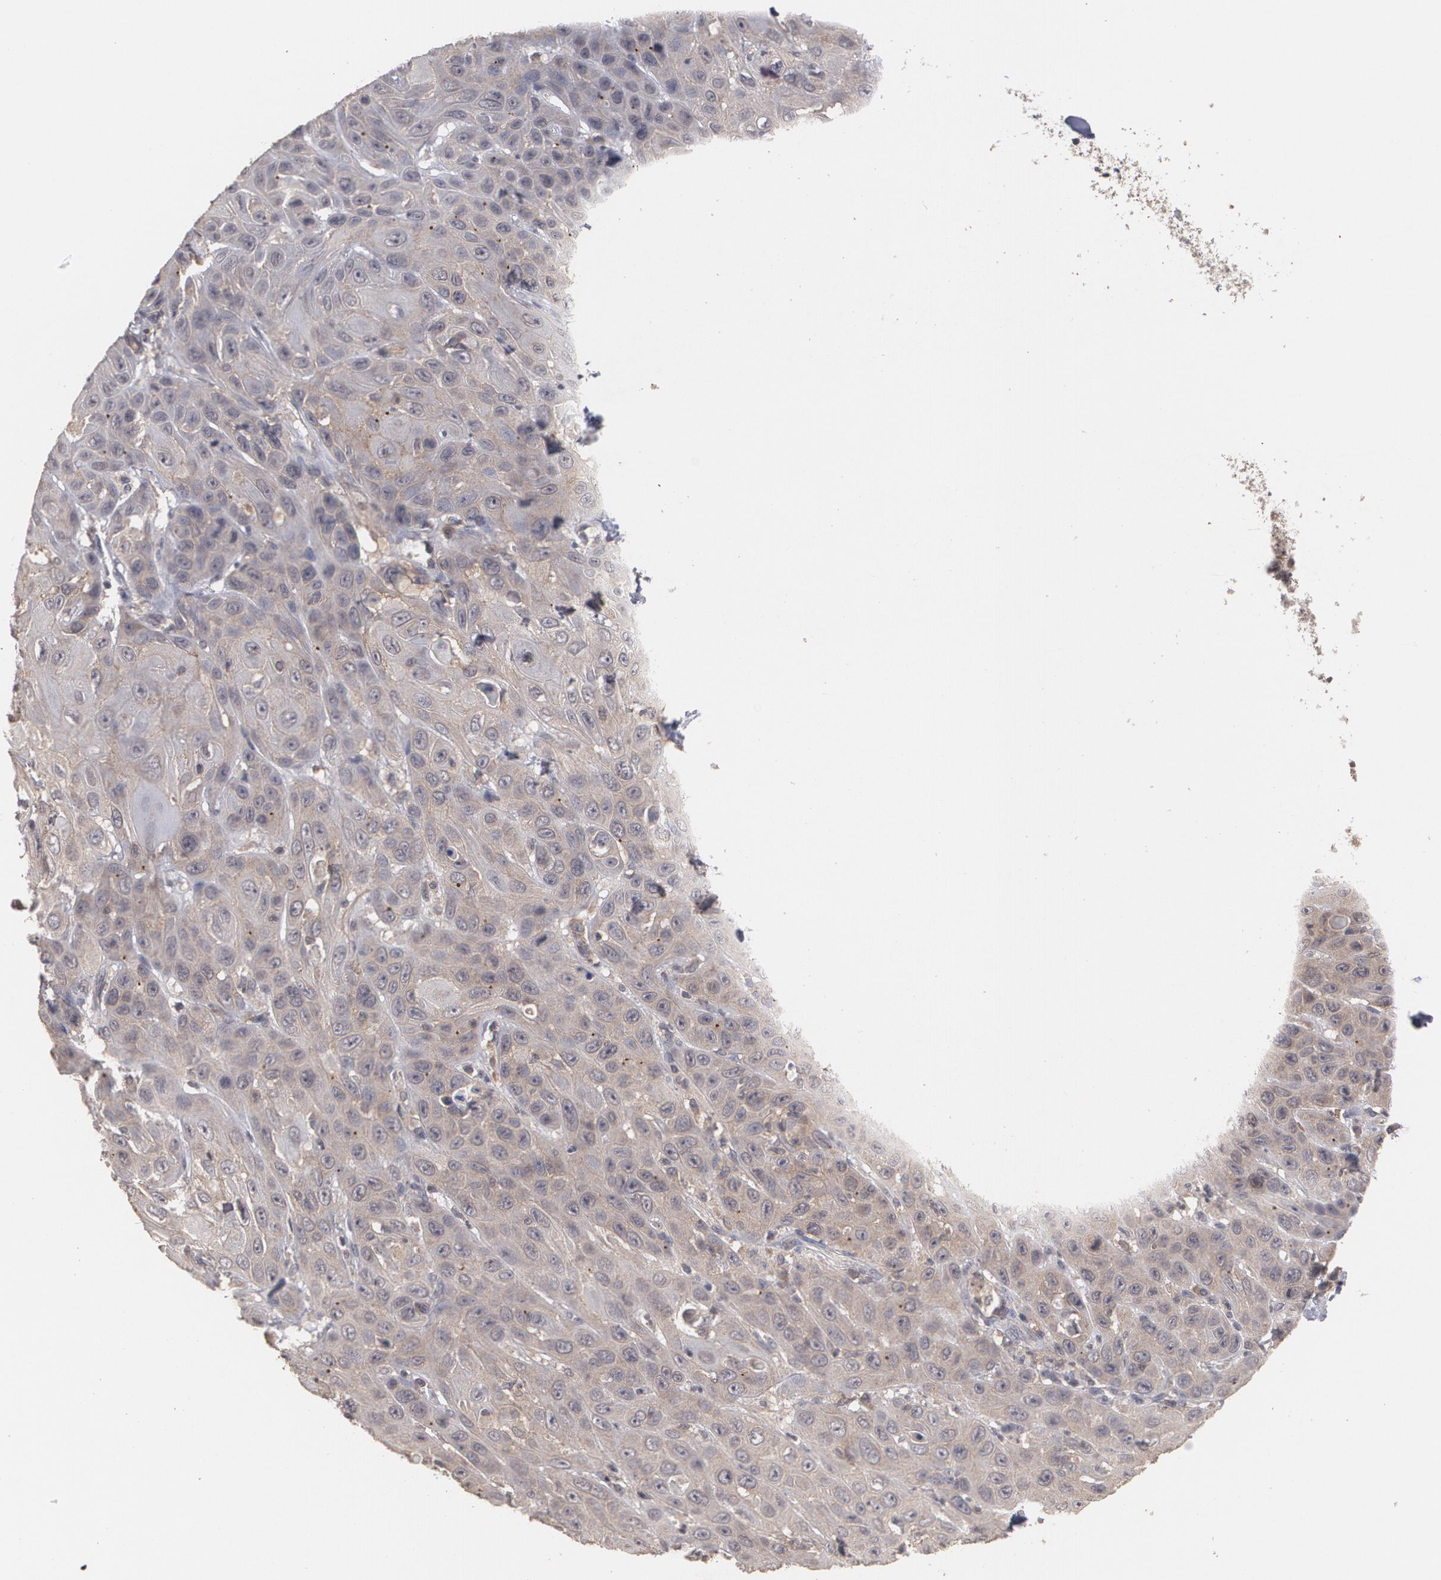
{"staining": {"intensity": "moderate", "quantity": ">75%", "location": "cytoplasmic/membranous"}, "tissue": "skin cancer", "cell_type": "Tumor cells", "image_type": "cancer", "snomed": [{"axis": "morphology", "description": "Squamous cell carcinoma, NOS"}, {"axis": "topography", "description": "Skin"}], "caption": "Immunohistochemistry micrograph of human squamous cell carcinoma (skin) stained for a protein (brown), which shows medium levels of moderate cytoplasmic/membranous expression in approximately >75% of tumor cells.", "gene": "ARF6", "patient": {"sex": "male", "age": 84}}